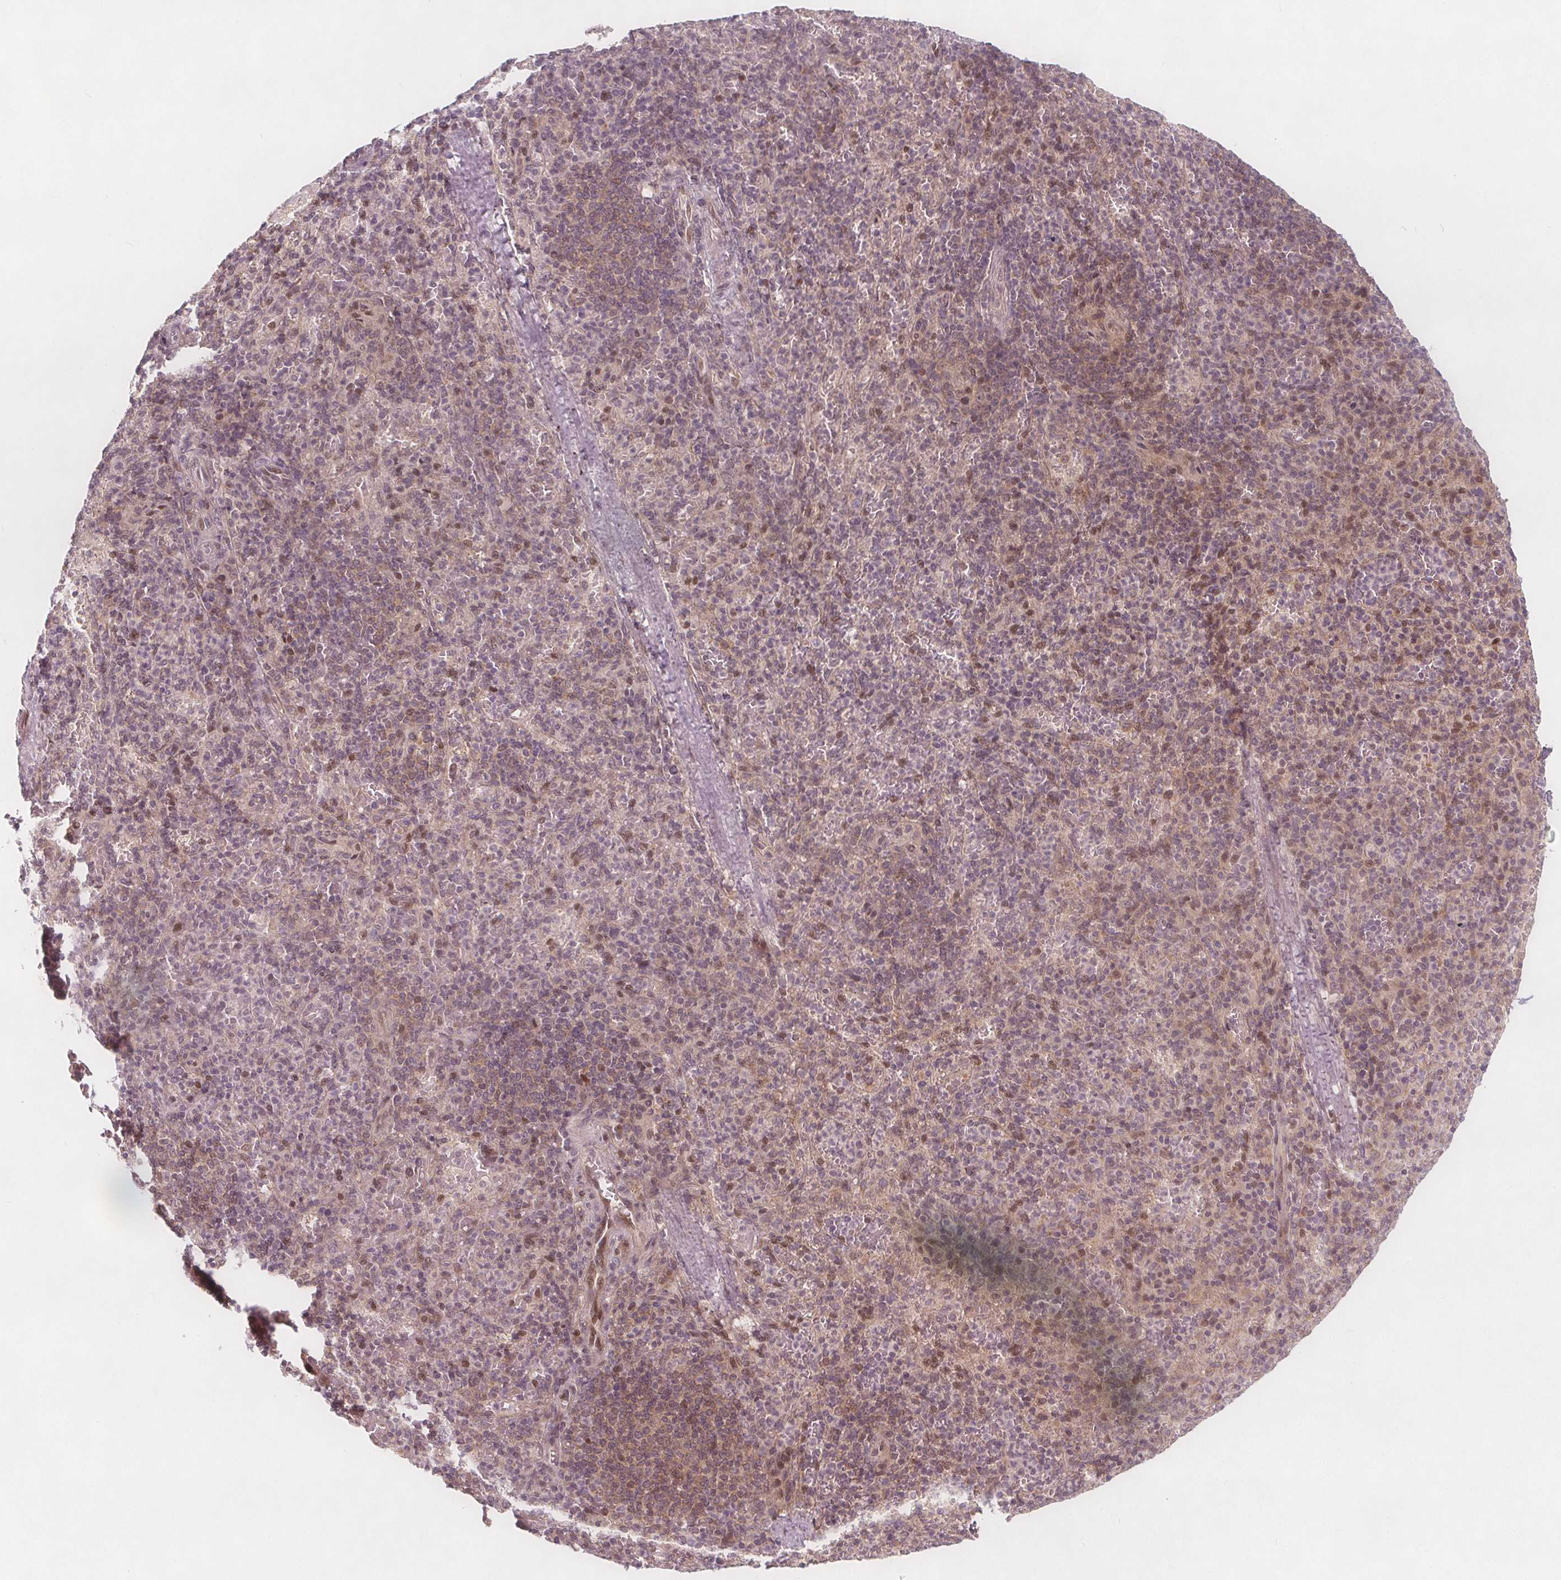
{"staining": {"intensity": "weak", "quantity": "25%-75%", "location": "cytoplasmic/membranous,nuclear"}, "tissue": "spleen", "cell_type": "Cells in red pulp", "image_type": "normal", "snomed": [{"axis": "morphology", "description": "Normal tissue, NOS"}, {"axis": "topography", "description": "Spleen"}], "caption": "Immunohistochemical staining of normal spleen exhibits weak cytoplasmic/membranous,nuclear protein positivity in about 25%-75% of cells in red pulp.", "gene": "AKT1S1", "patient": {"sex": "female", "age": 74}}